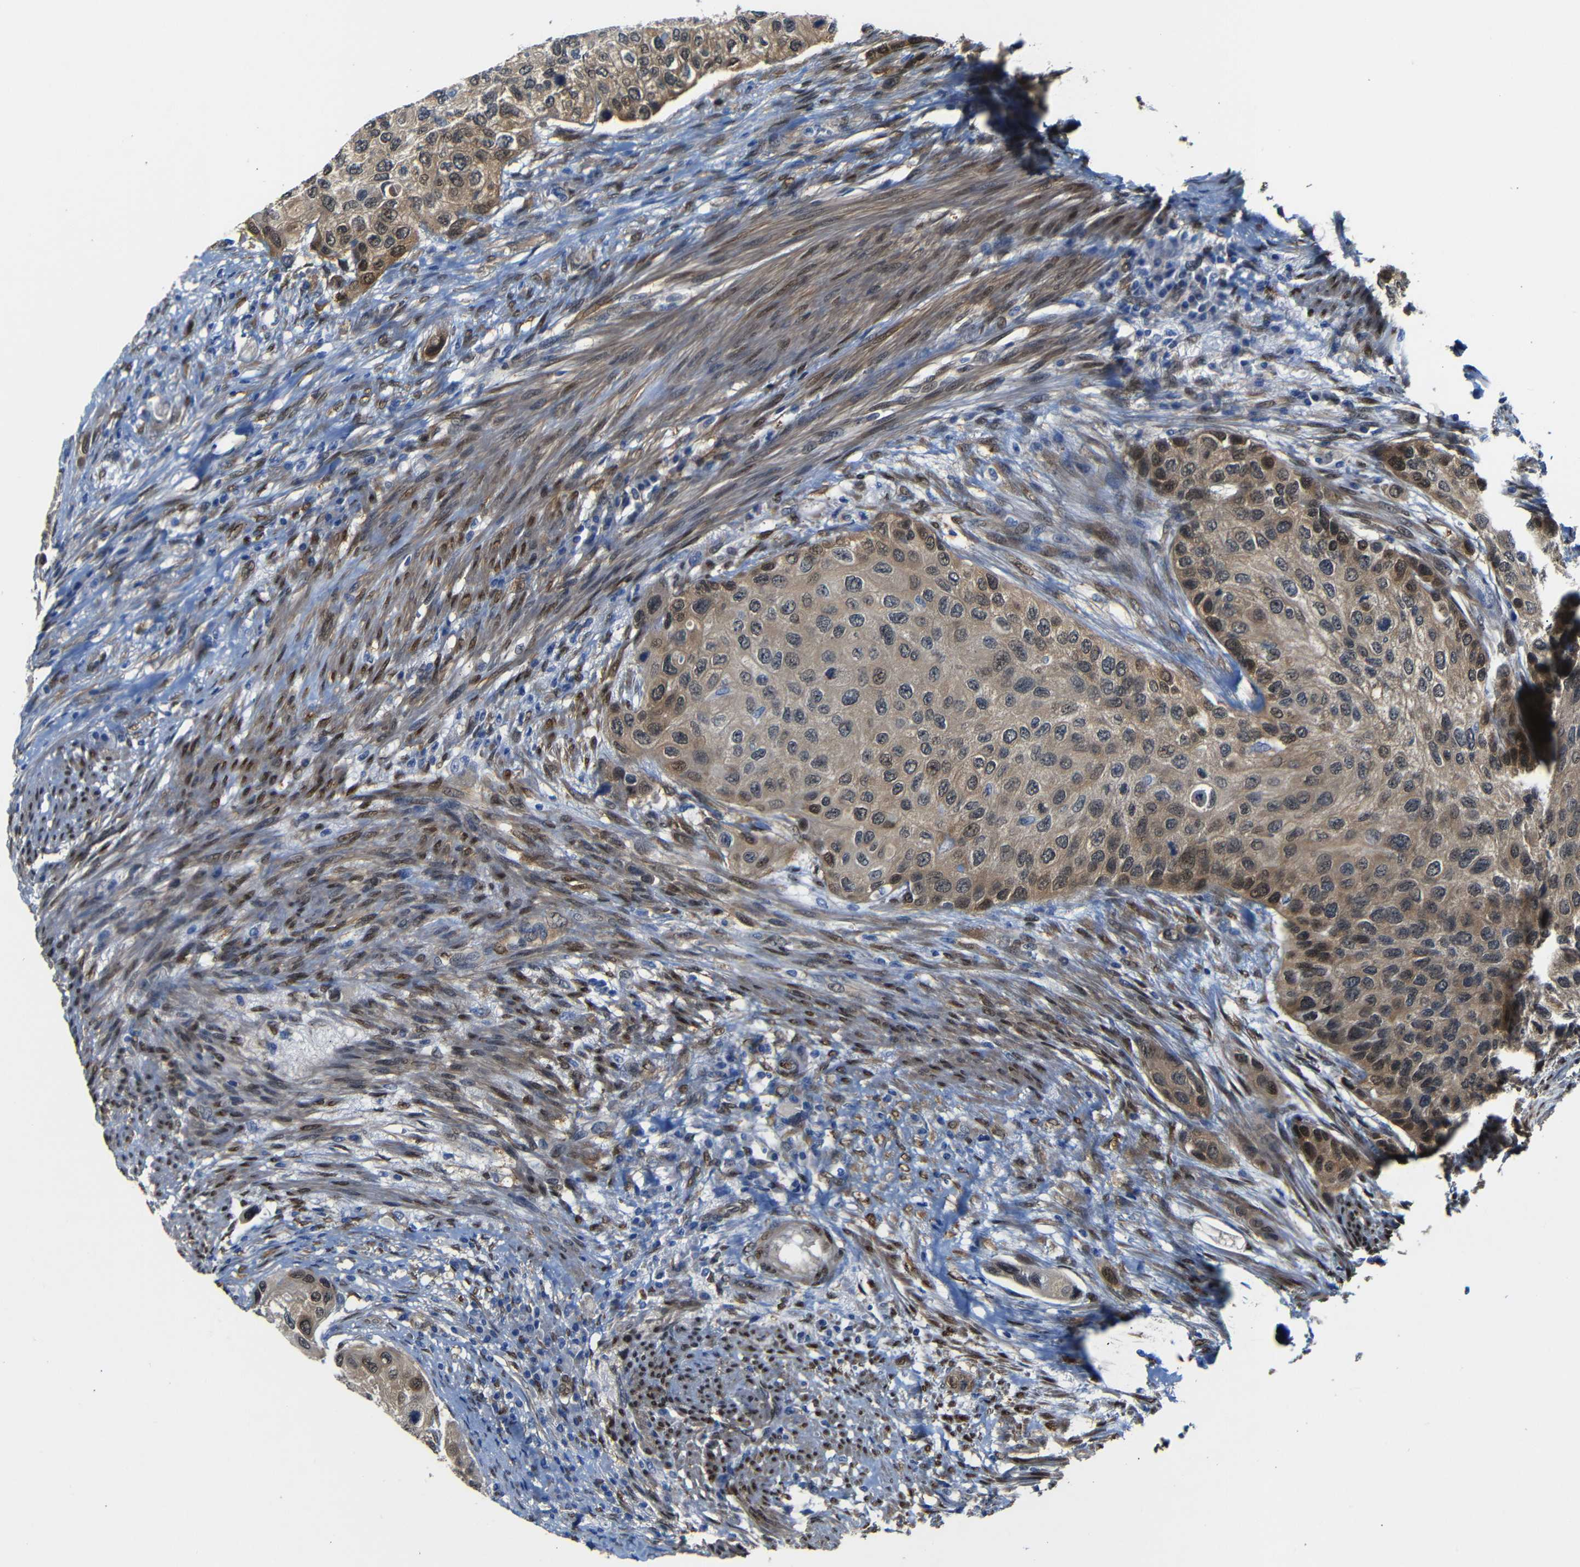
{"staining": {"intensity": "weak", "quantity": ">75%", "location": "cytoplasmic/membranous,nuclear"}, "tissue": "urothelial cancer", "cell_type": "Tumor cells", "image_type": "cancer", "snomed": [{"axis": "morphology", "description": "Urothelial carcinoma, High grade"}, {"axis": "topography", "description": "Urinary bladder"}], "caption": "Protein staining by immunohistochemistry (IHC) demonstrates weak cytoplasmic/membranous and nuclear staining in approximately >75% of tumor cells in urothelial cancer. (DAB IHC with brightfield microscopy, high magnification).", "gene": "YAP1", "patient": {"sex": "female", "age": 56}}